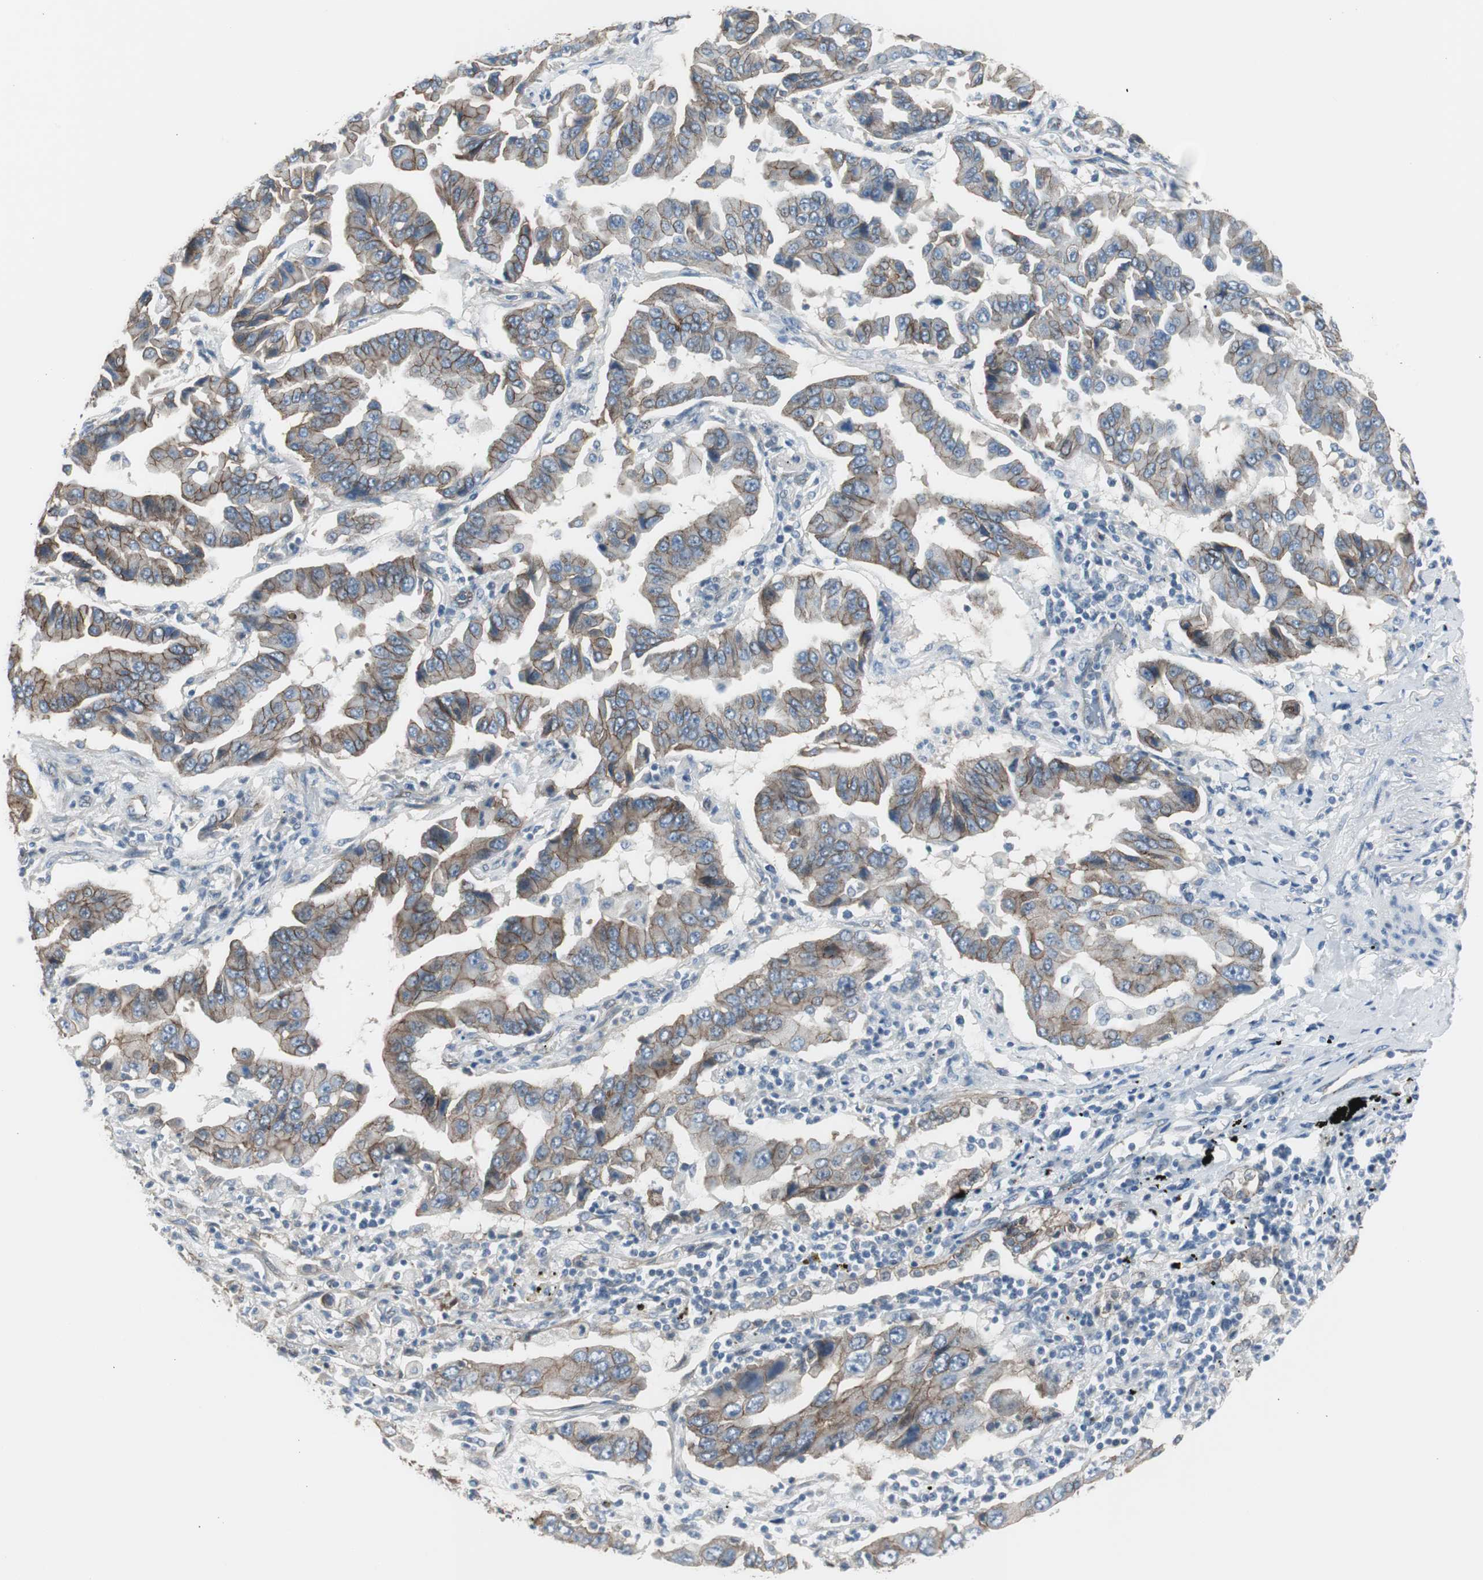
{"staining": {"intensity": "moderate", "quantity": "25%-75%", "location": "cytoplasmic/membranous"}, "tissue": "lung cancer", "cell_type": "Tumor cells", "image_type": "cancer", "snomed": [{"axis": "morphology", "description": "Adenocarcinoma, NOS"}, {"axis": "topography", "description": "Lung"}], "caption": "Human lung adenocarcinoma stained for a protein (brown) exhibits moderate cytoplasmic/membranous positive staining in about 25%-75% of tumor cells.", "gene": "STXBP4", "patient": {"sex": "female", "age": 65}}